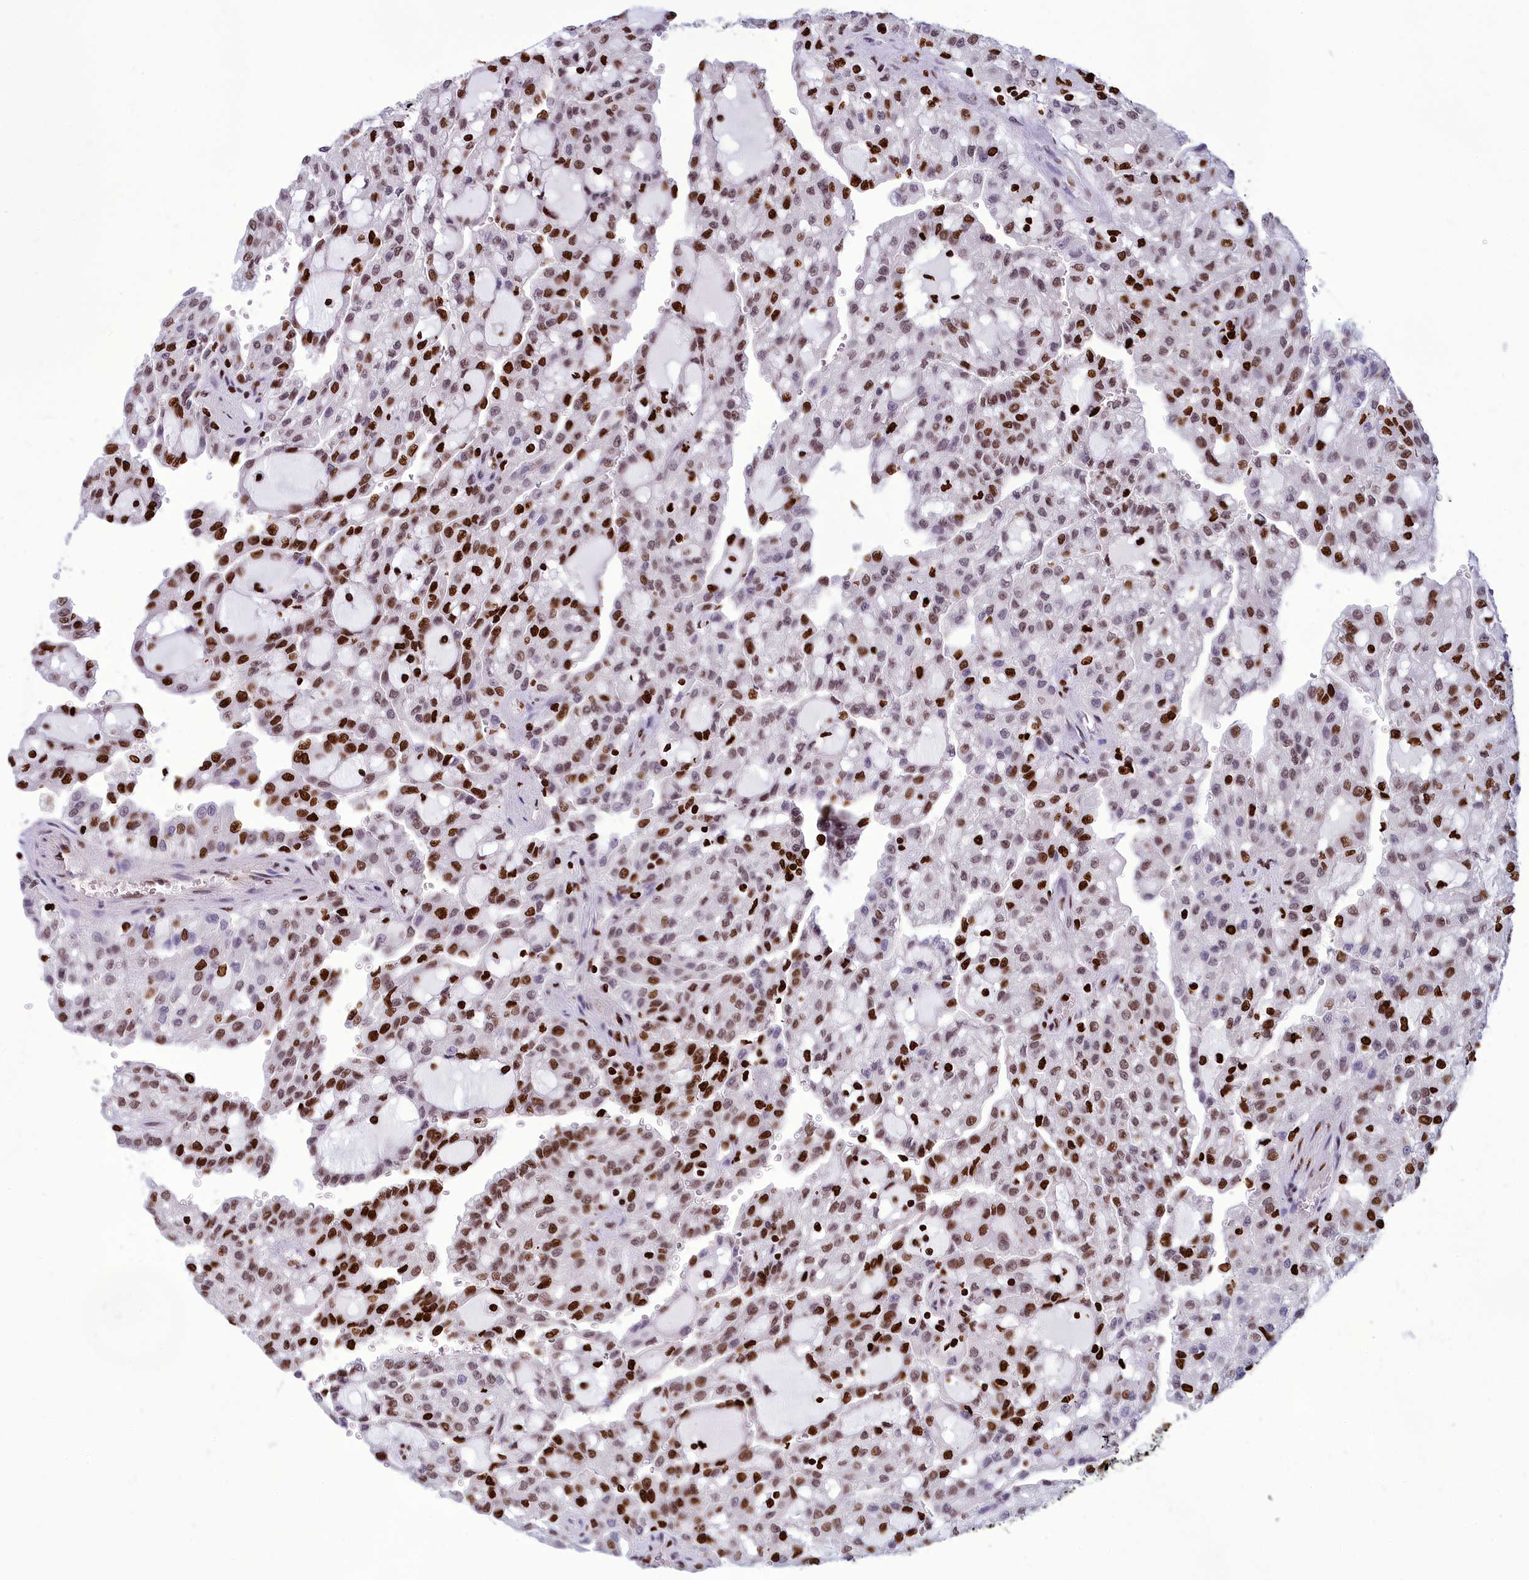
{"staining": {"intensity": "strong", "quantity": "25%-75%", "location": "nuclear"}, "tissue": "renal cancer", "cell_type": "Tumor cells", "image_type": "cancer", "snomed": [{"axis": "morphology", "description": "Adenocarcinoma, NOS"}, {"axis": "topography", "description": "Kidney"}], "caption": "Renal cancer tissue displays strong nuclear positivity in about 25%-75% of tumor cells Immunohistochemistry (ihc) stains the protein of interest in brown and the nuclei are stained blue.", "gene": "AKAP17A", "patient": {"sex": "male", "age": 63}}